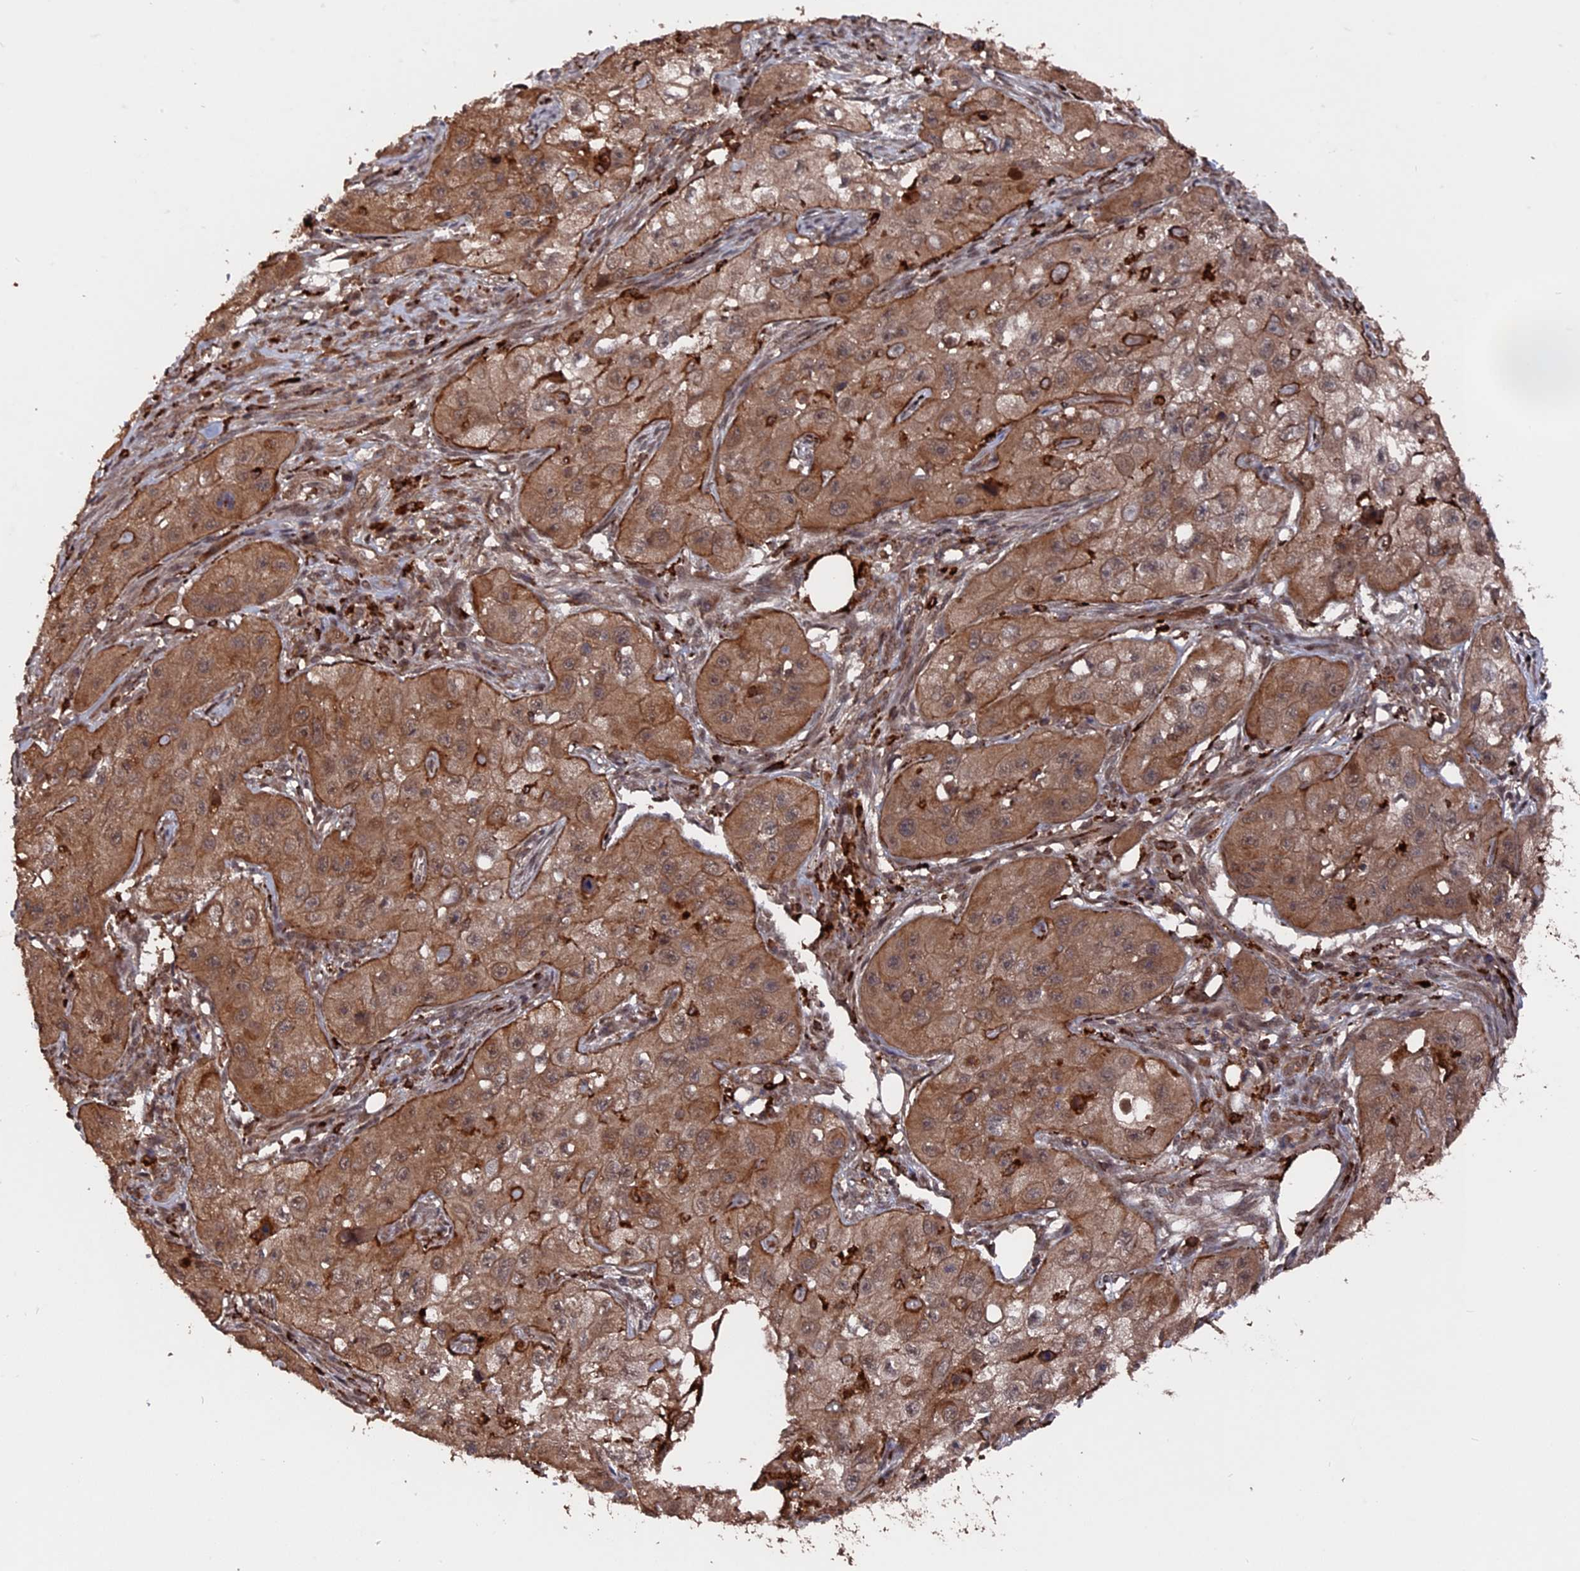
{"staining": {"intensity": "moderate", "quantity": ">75%", "location": "cytoplasmic/membranous"}, "tissue": "skin cancer", "cell_type": "Tumor cells", "image_type": "cancer", "snomed": [{"axis": "morphology", "description": "Squamous cell carcinoma, NOS"}, {"axis": "topography", "description": "Skin"}, {"axis": "topography", "description": "Subcutis"}], "caption": "Protein staining of skin squamous cell carcinoma tissue displays moderate cytoplasmic/membranous staining in about >75% of tumor cells. (brown staining indicates protein expression, while blue staining denotes nuclei).", "gene": "TELO2", "patient": {"sex": "male", "age": 73}}